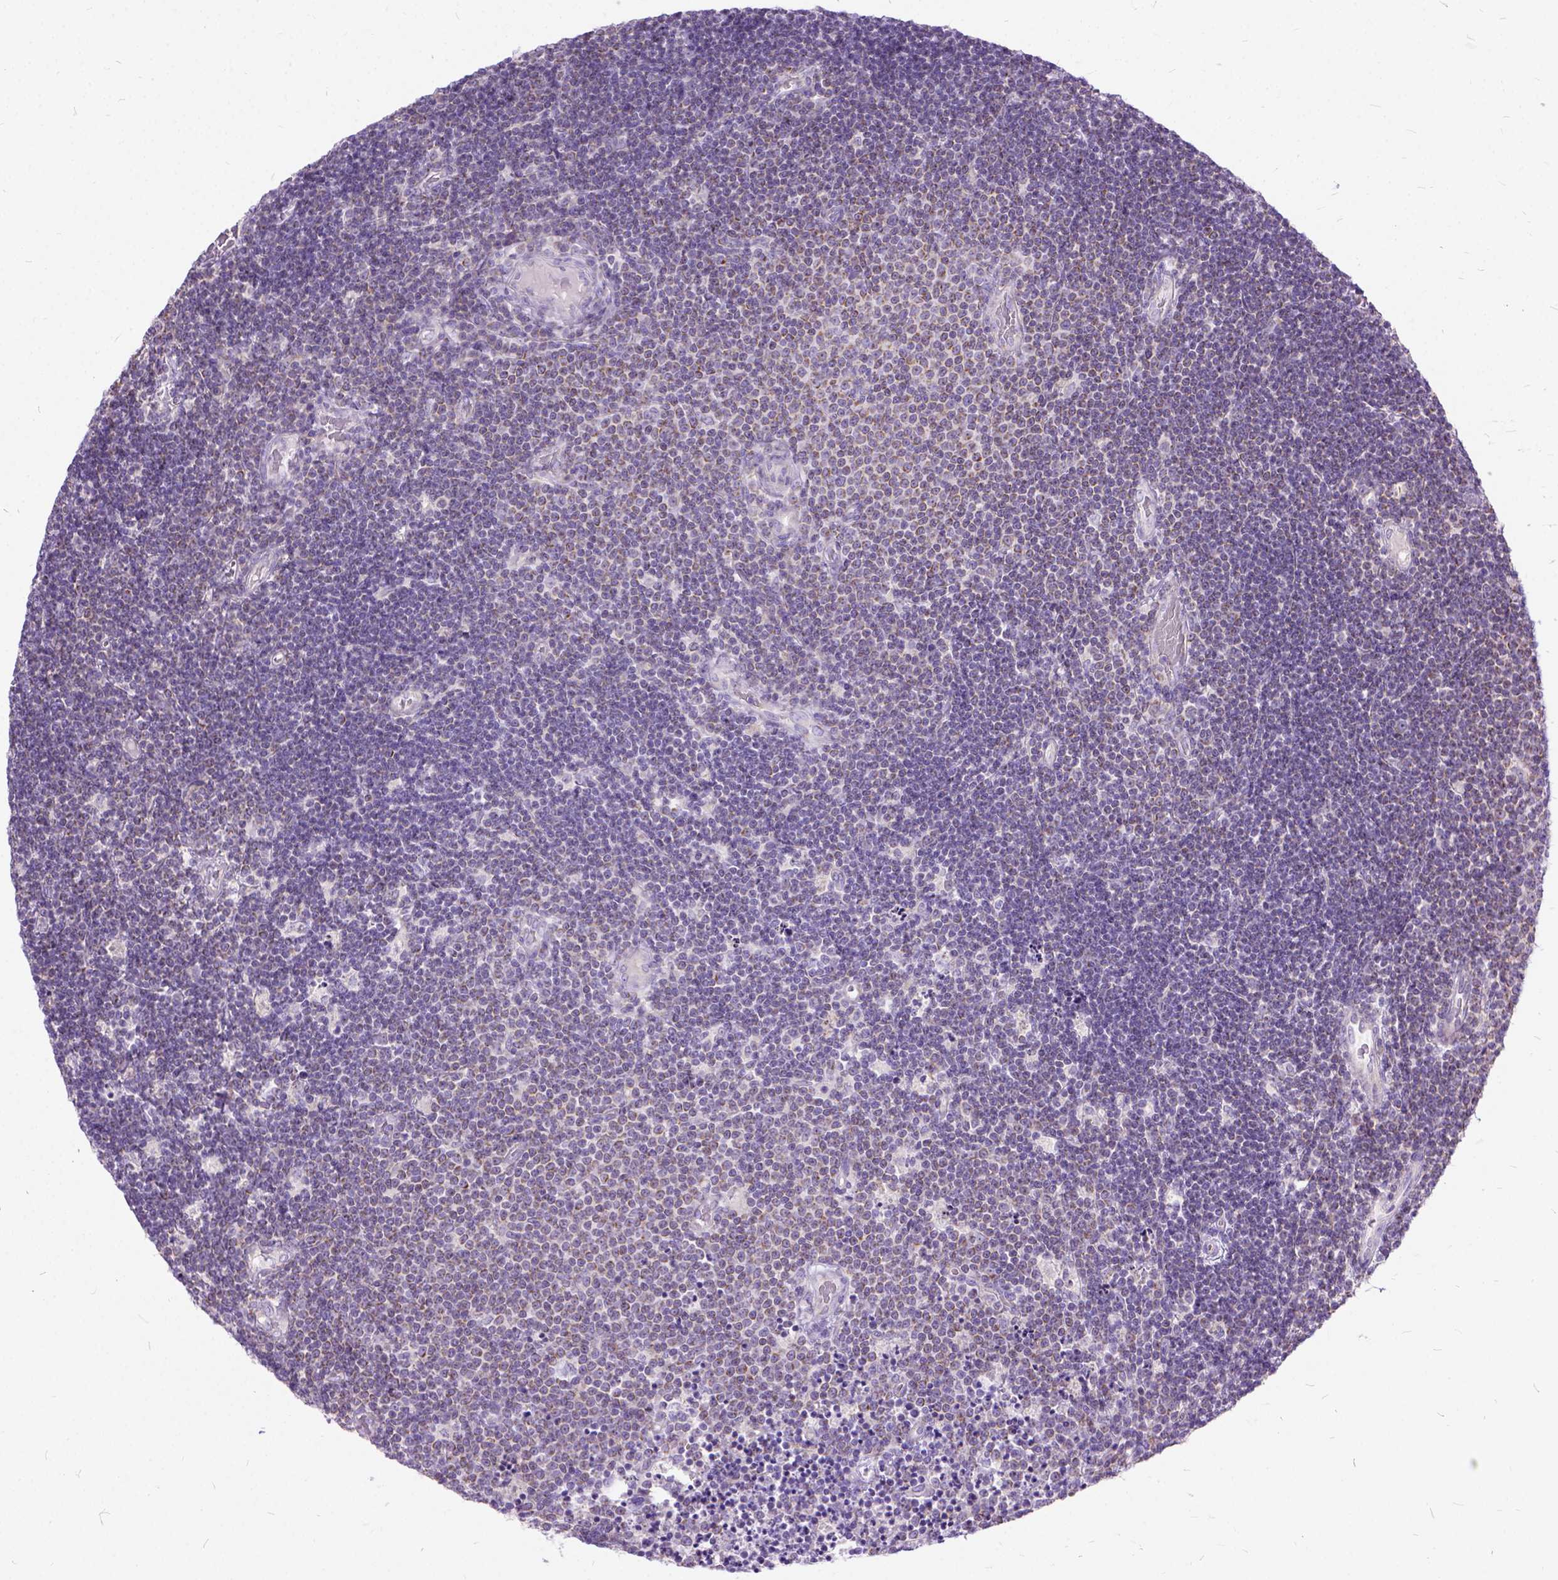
{"staining": {"intensity": "negative", "quantity": "none", "location": "none"}, "tissue": "lymphoma", "cell_type": "Tumor cells", "image_type": "cancer", "snomed": [{"axis": "morphology", "description": "Malignant lymphoma, non-Hodgkin's type, Low grade"}, {"axis": "topography", "description": "Brain"}], "caption": "An immunohistochemistry micrograph of low-grade malignant lymphoma, non-Hodgkin's type is shown. There is no staining in tumor cells of low-grade malignant lymphoma, non-Hodgkin's type.", "gene": "CTAG2", "patient": {"sex": "female", "age": 66}}